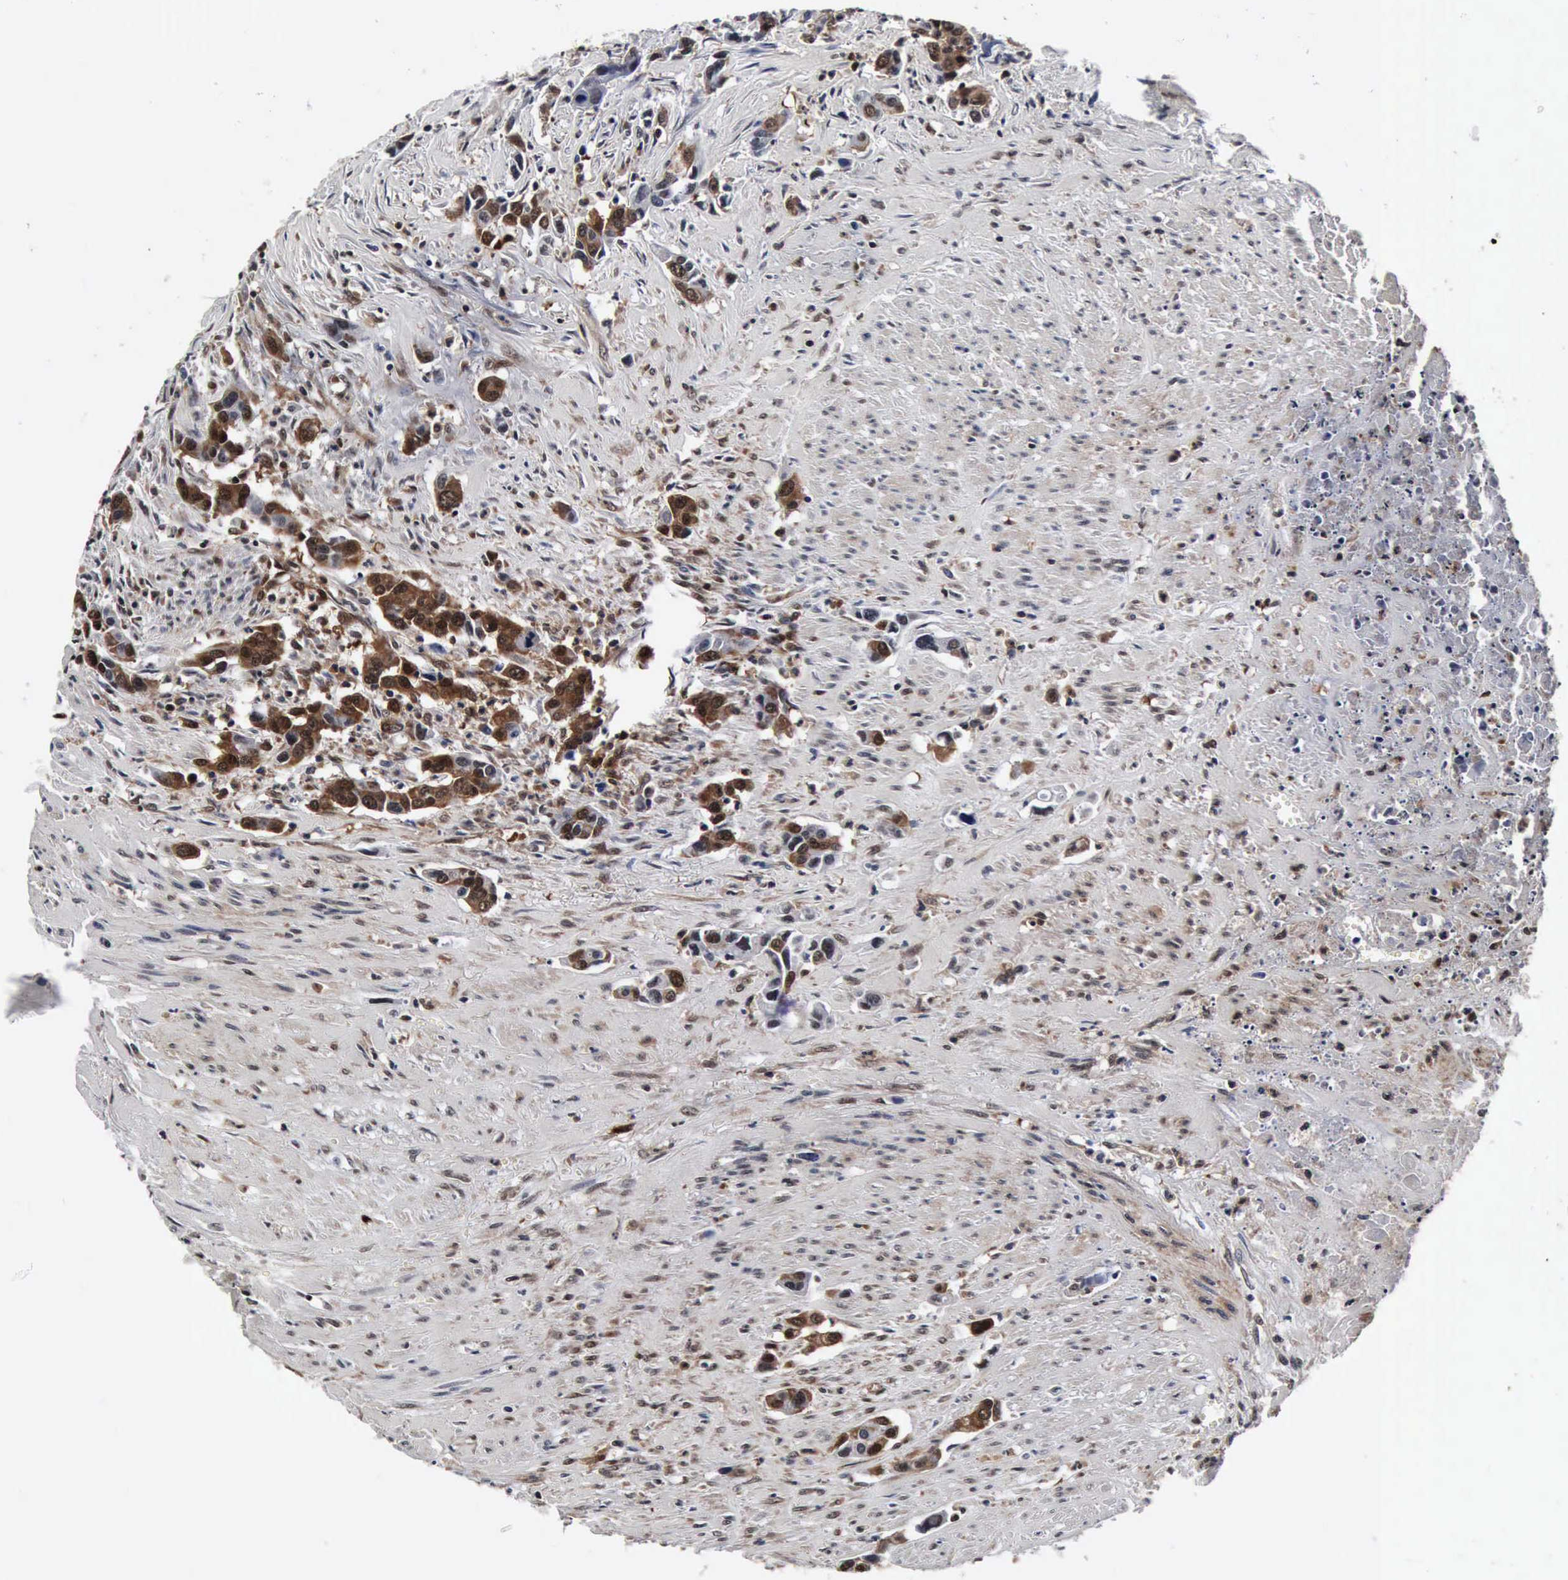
{"staining": {"intensity": "moderate", "quantity": ">75%", "location": "cytoplasmic/membranous,nuclear"}, "tissue": "urothelial cancer", "cell_type": "Tumor cells", "image_type": "cancer", "snomed": [{"axis": "morphology", "description": "Urothelial carcinoma, High grade"}, {"axis": "topography", "description": "Urinary bladder"}], "caption": "Urothelial cancer stained with a brown dye displays moderate cytoplasmic/membranous and nuclear positive positivity in approximately >75% of tumor cells.", "gene": "UBC", "patient": {"sex": "male", "age": 86}}